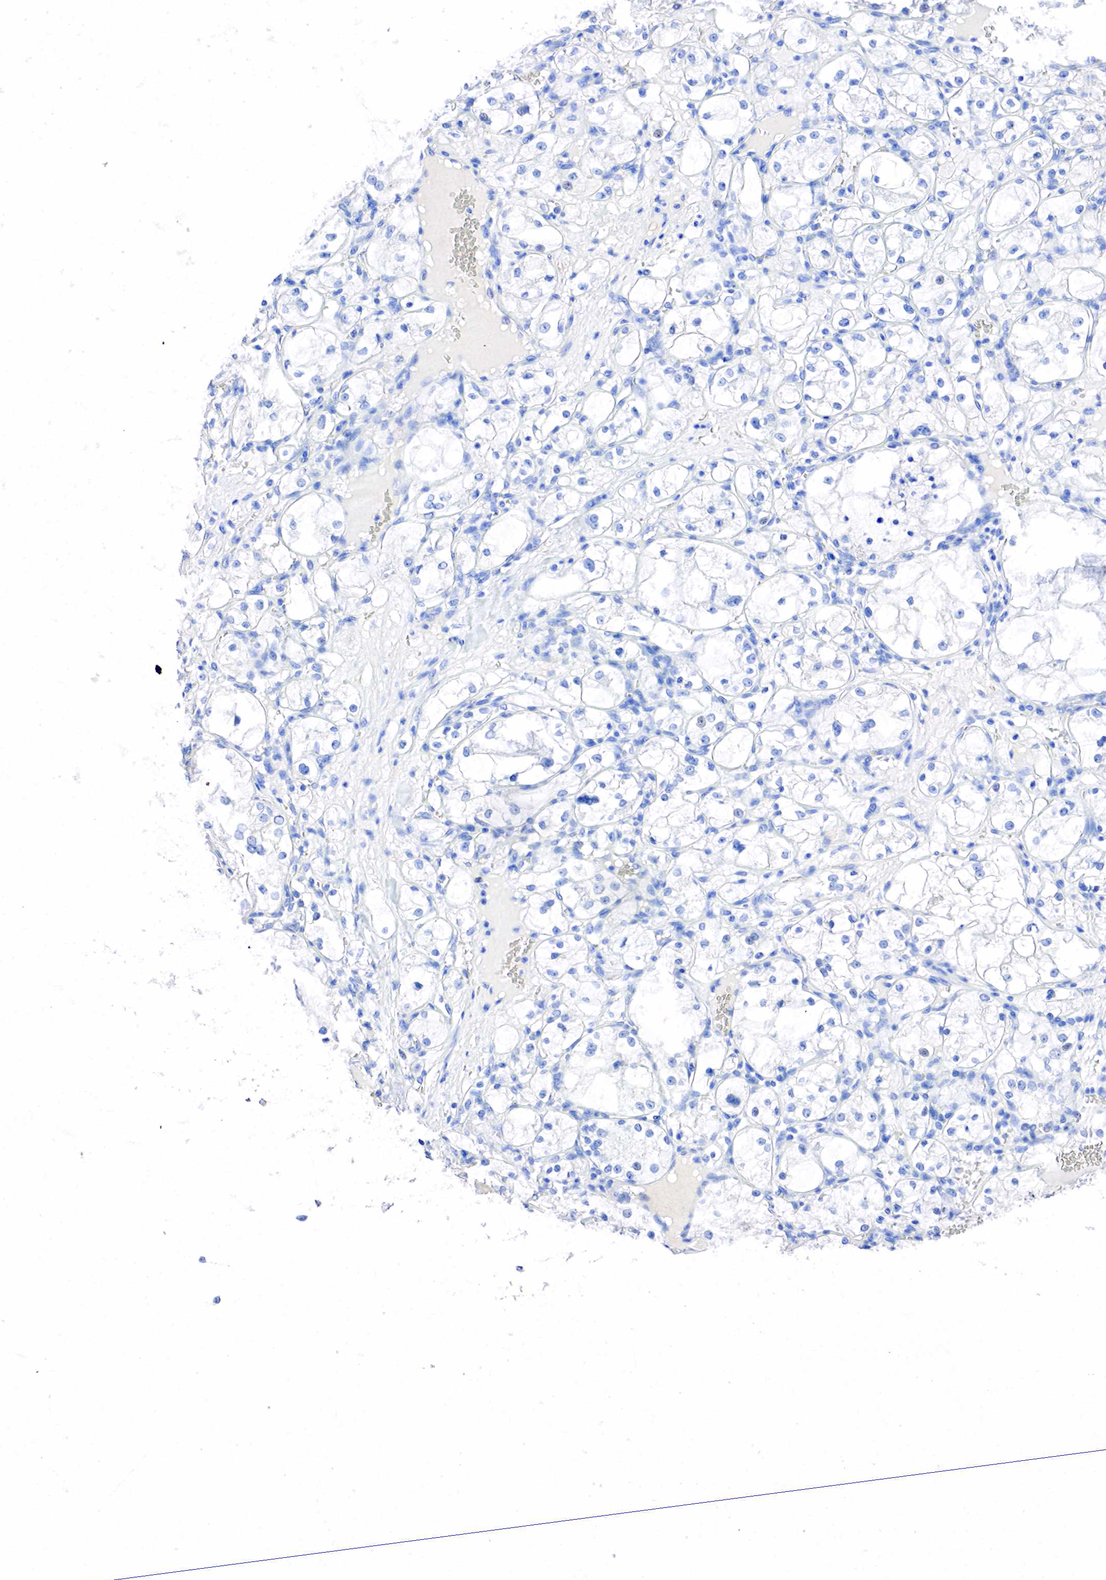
{"staining": {"intensity": "negative", "quantity": "none", "location": "none"}, "tissue": "renal cancer", "cell_type": "Tumor cells", "image_type": "cancer", "snomed": [{"axis": "morphology", "description": "Adenocarcinoma, NOS"}, {"axis": "topography", "description": "Kidney"}], "caption": "Immunohistochemical staining of renal cancer reveals no significant staining in tumor cells. Brightfield microscopy of IHC stained with DAB (3,3'-diaminobenzidine) (brown) and hematoxylin (blue), captured at high magnification.", "gene": "SST", "patient": {"sex": "male", "age": 61}}